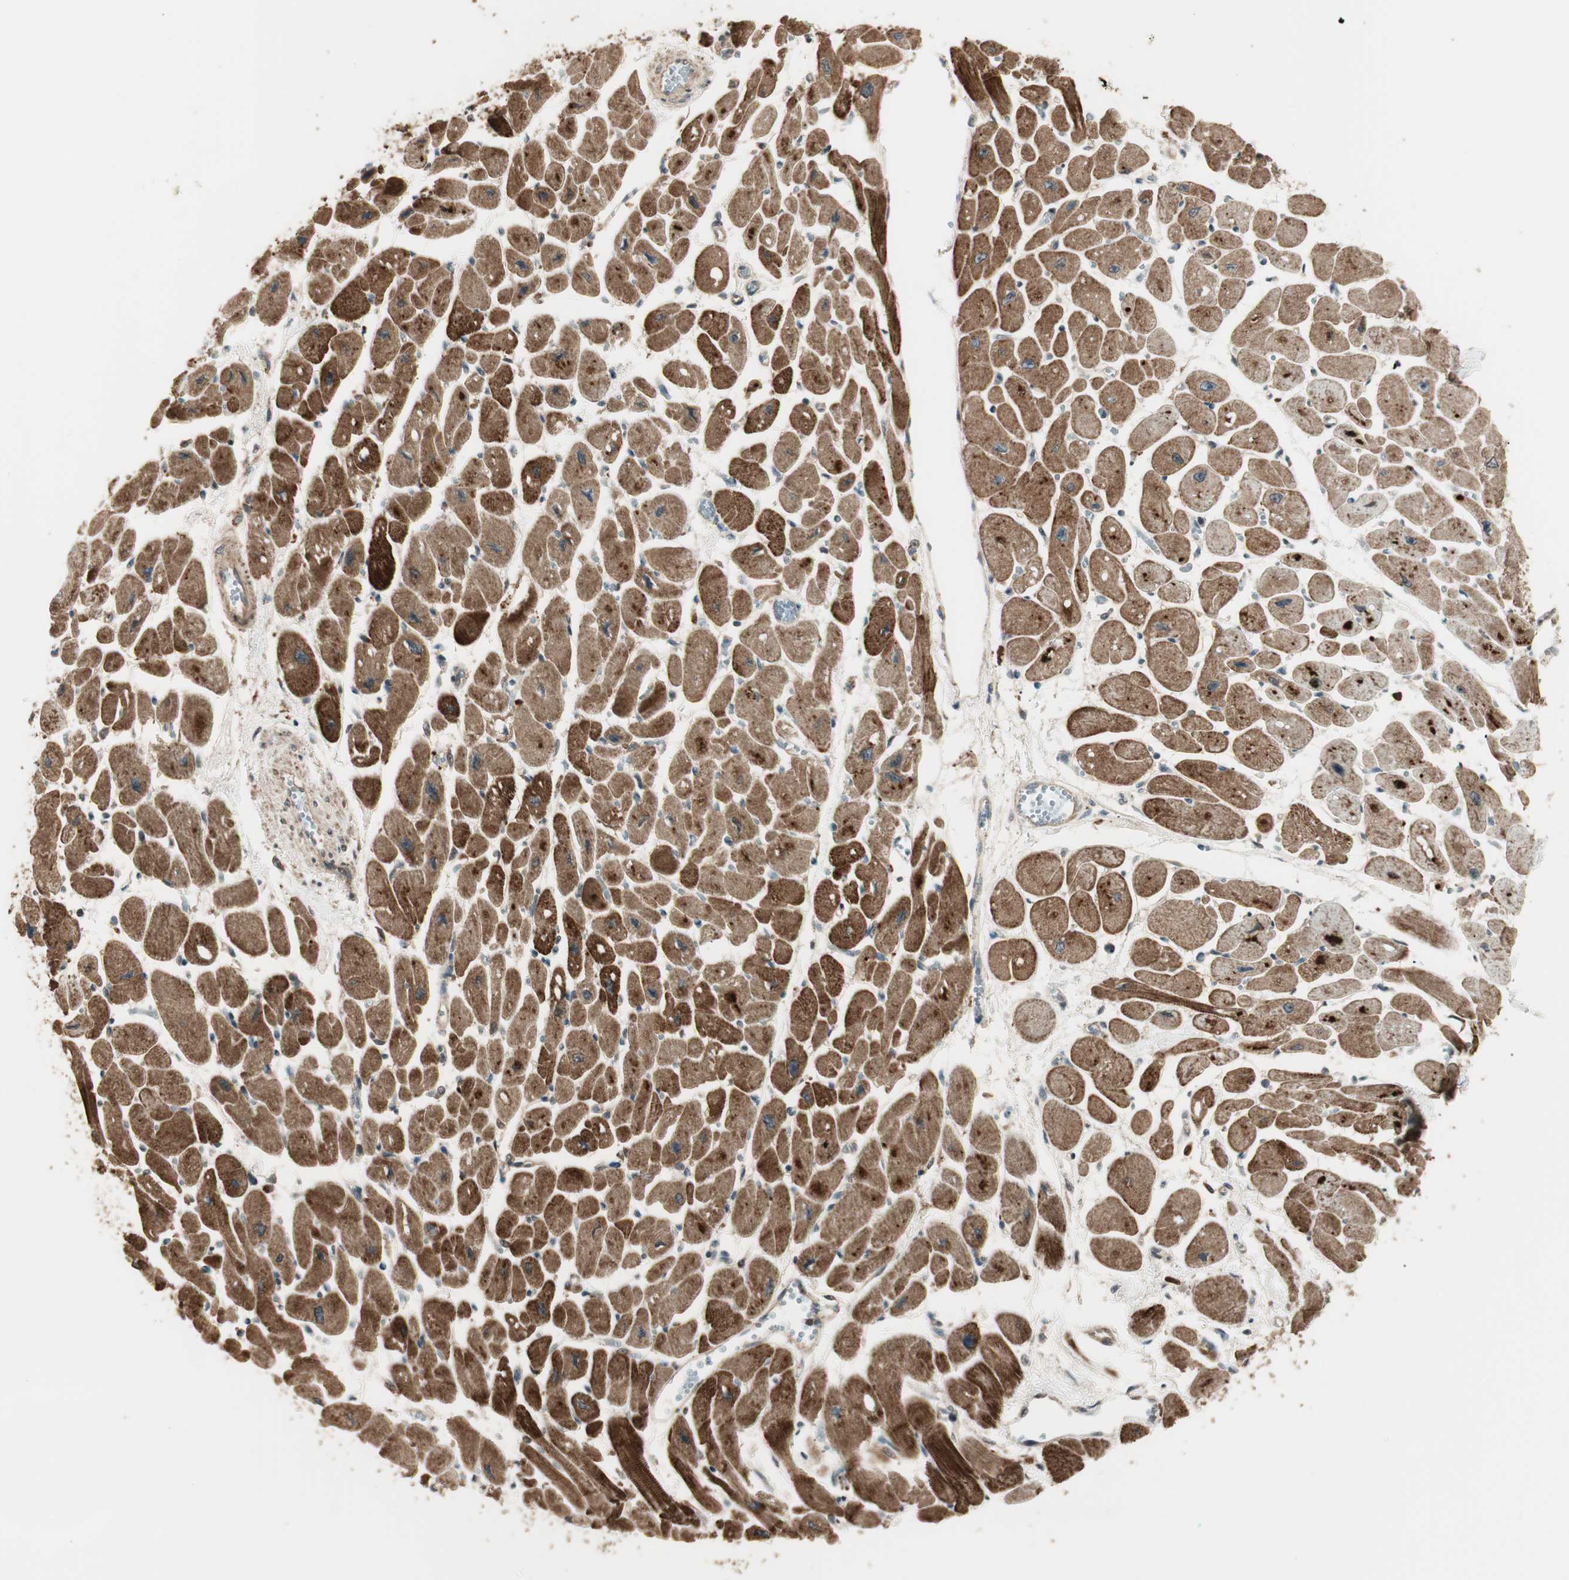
{"staining": {"intensity": "strong", "quantity": ">75%", "location": "cytoplasmic/membranous,nuclear"}, "tissue": "heart muscle", "cell_type": "Cardiomyocytes", "image_type": "normal", "snomed": [{"axis": "morphology", "description": "Normal tissue, NOS"}, {"axis": "topography", "description": "Heart"}], "caption": "Cardiomyocytes show high levels of strong cytoplasmic/membranous,nuclear positivity in about >75% of cells in normal heart muscle.", "gene": "CNOT4", "patient": {"sex": "female", "age": 54}}